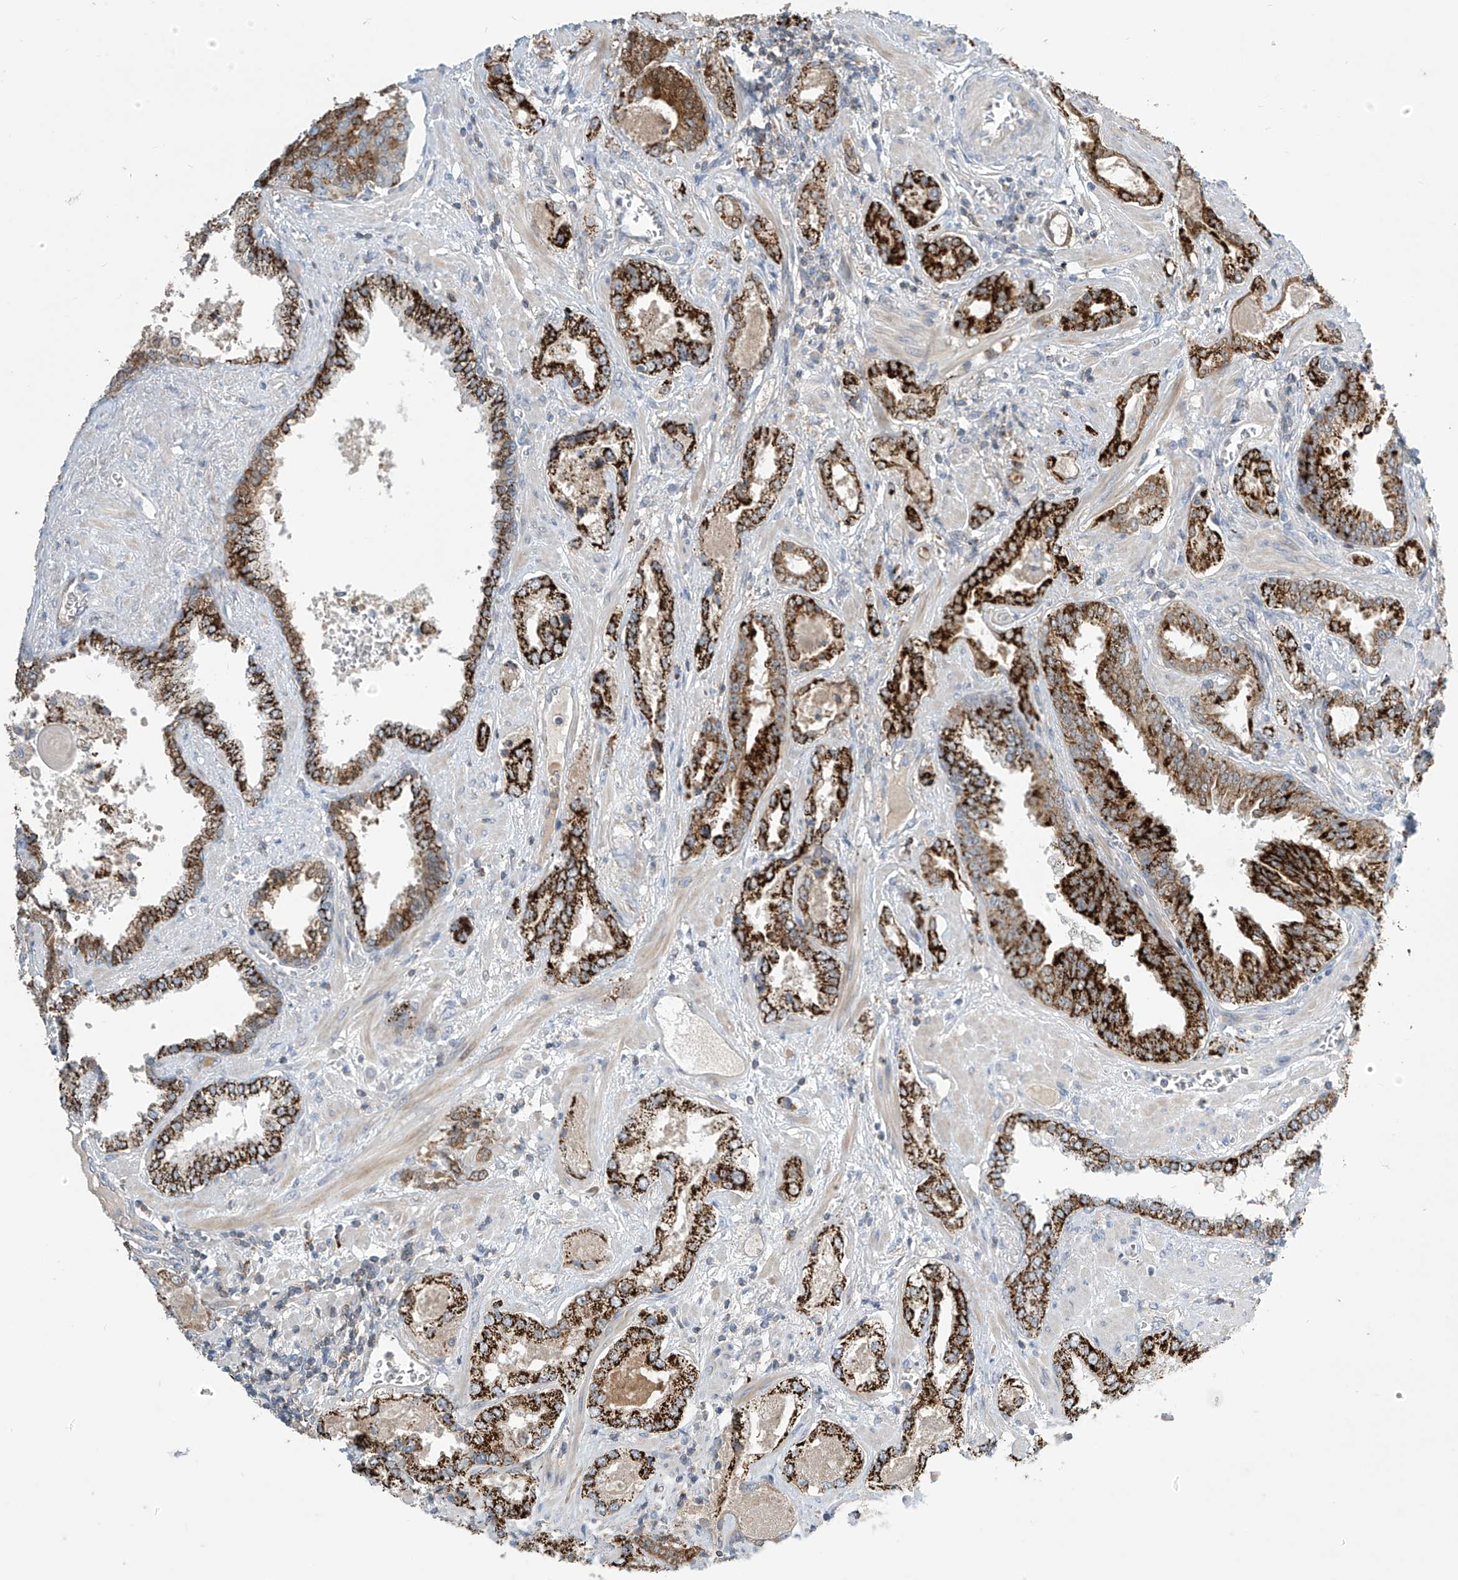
{"staining": {"intensity": "strong", "quantity": ">75%", "location": "cytoplasmic/membranous"}, "tissue": "prostate cancer", "cell_type": "Tumor cells", "image_type": "cancer", "snomed": [{"axis": "morphology", "description": "Adenocarcinoma, High grade"}, {"axis": "topography", "description": "Prostate and seminal vesicle, NOS"}], "caption": "A high-resolution photomicrograph shows immunohistochemistry (IHC) staining of prostate cancer (adenocarcinoma (high-grade)), which displays strong cytoplasmic/membranous staining in approximately >75% of tumor cells.", "gene": "IBA57", "patient": {"sex": "male", "age": 67}}